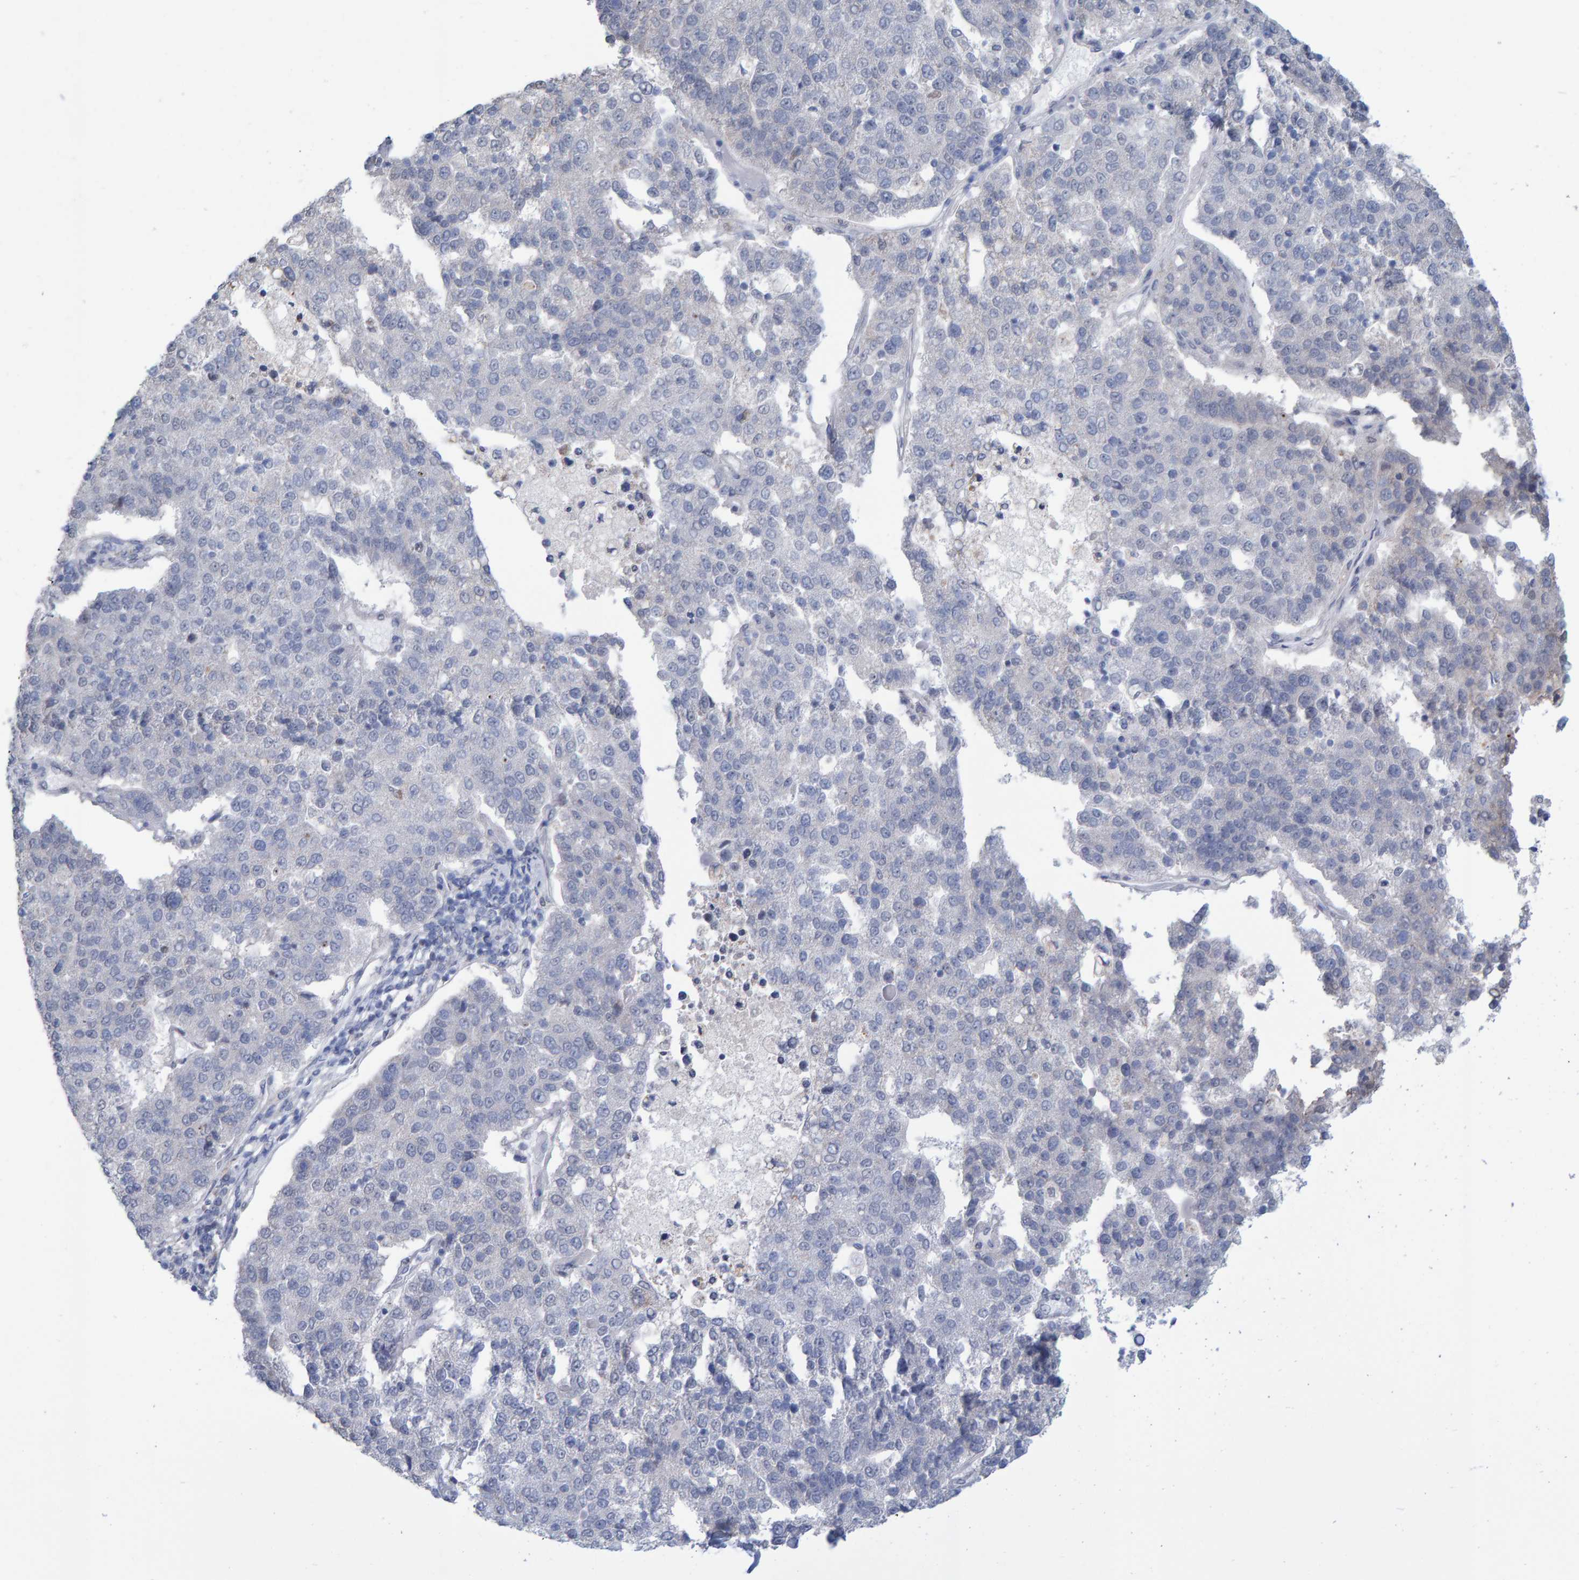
{"staining": {"intensity": "negative", "quantity": "none", "location": "none"}, "tissue": "pancreatic cancer", "cell_type": "Tumor cells", "image_type": "cancer", "snomed": [{"axis": "morphology", "description": "Adenocarcinoma, NOS"}, {"axis": "topography", "description": "Pancreas"}], "caption": "Human pancreatic adenocarcinoma stained for a protein using immunohistochemistry (IHC) demonstrates no positivity in tumor cells.", "gene": "USP43", "patient": {"sex": "female", "age": 61}}